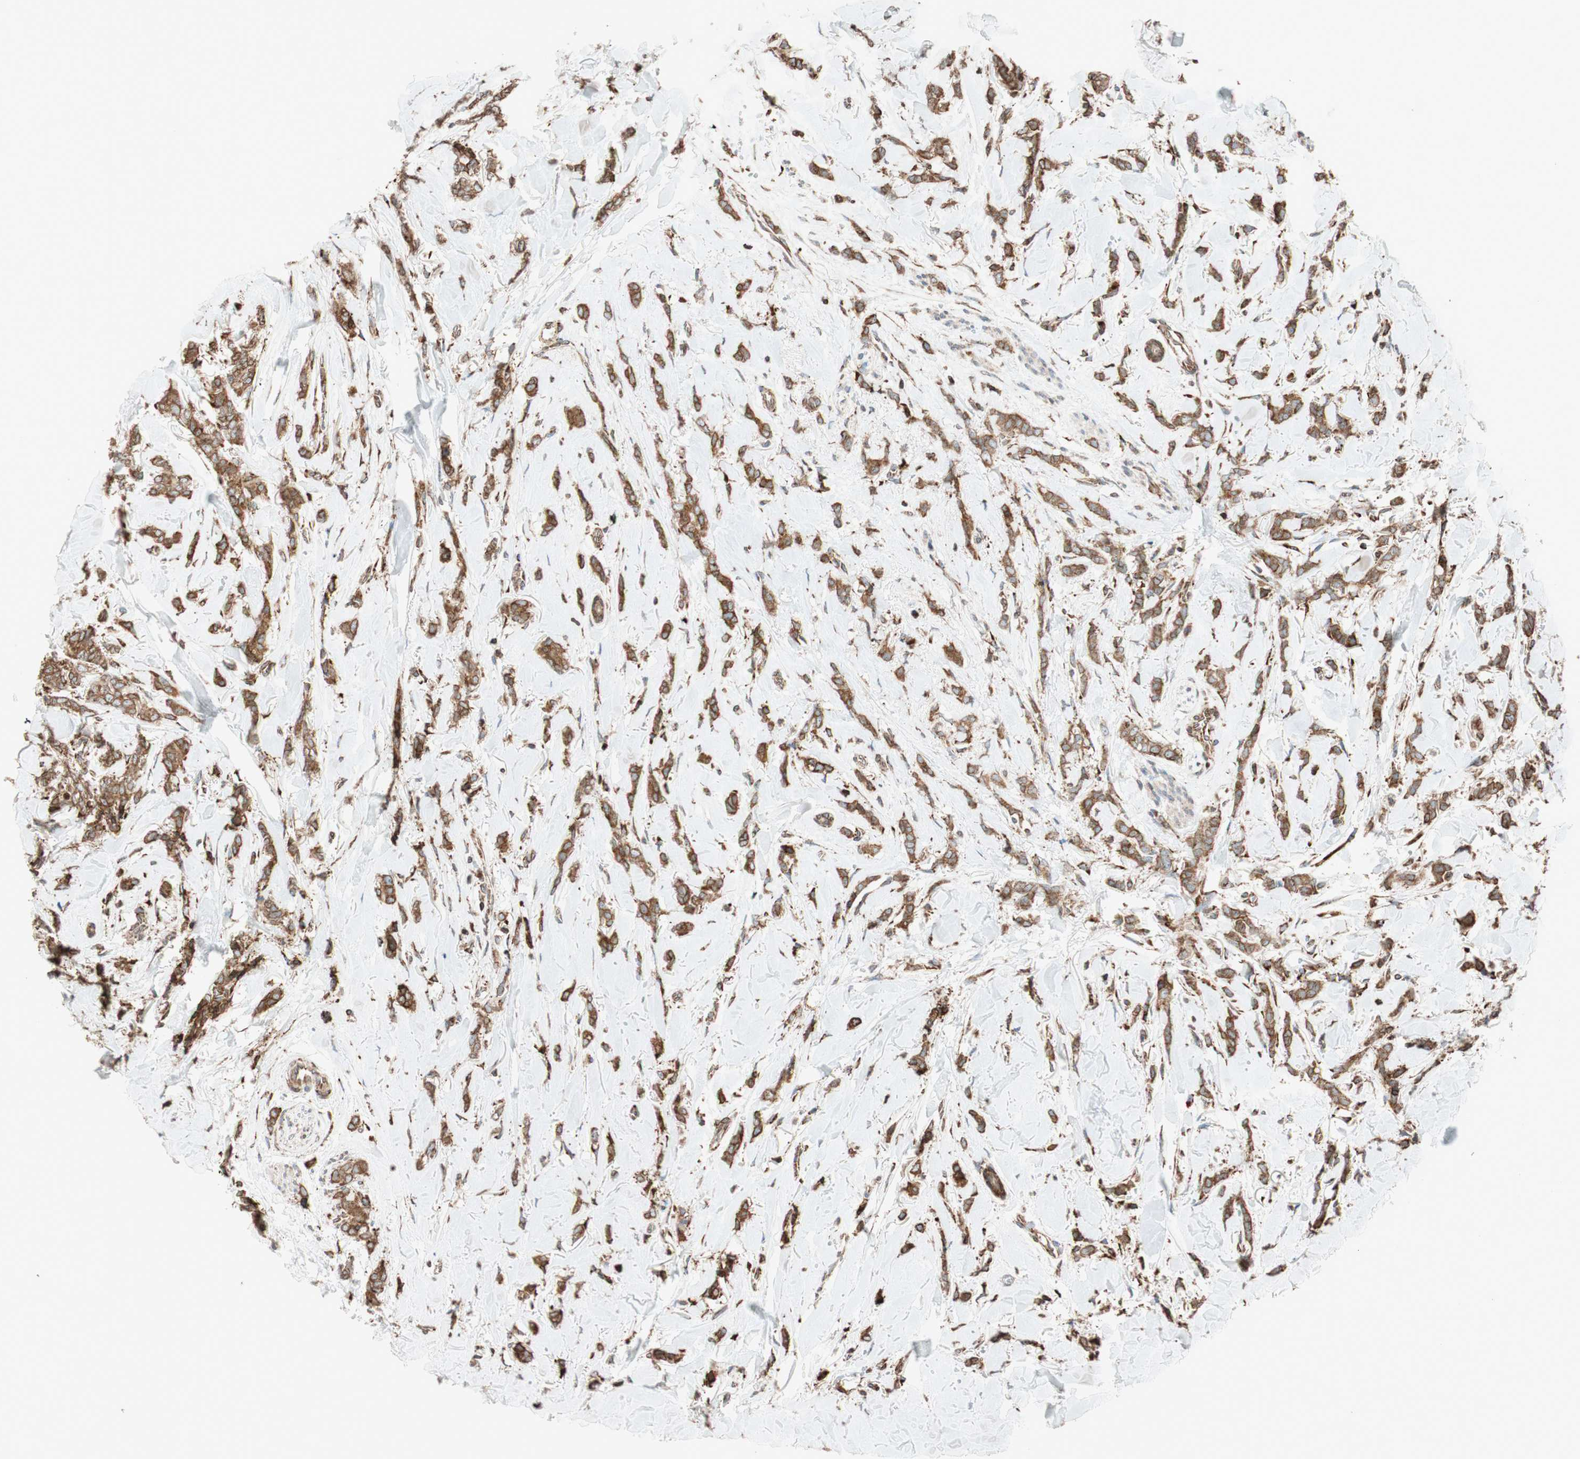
{"staining": {"intensity": "moderate", "quantity": ">75%", "location": "cytoplasmic/membranous"}, "tissue": "breast cancer", "cell_type": "Tumor cells", "image_type": "cancer", "snomed": [{"axis": "morphology", "description": "Lobular carcinoma"}, {"axis": "topography", "description": "Skin"}, {"axis": "topography", "description": "Breast"}], "caption": "Breast lobular carcinoma stained for a protein (brown) shows moderate cytoplasmic/membranous positive staining in approximately >75% of tumor cells.", "gene": "PRKCSH", "patient": {"sex": "female", "age": 46}}